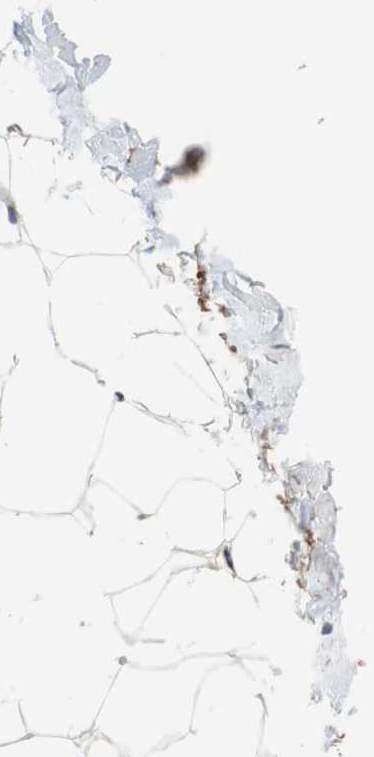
{"staining": {"intensity": "moderate", "quantity": "<25%", "location": "cytoplasmic/membranous"}, "tissue": "adipose tissue", "cell_type": "Adipocytes", "image_type": "normal", "snomed": [{"axis": "morphology", "description": "Normal tissue, NOS"}, {"axis": "topography", "description": "Breast"}, {"axis": "topography", "description": "Adipose tissue"}], "caption": "A histopathology image of human adipose tissue stained for a protein displays moderate cytoplasmic/membranous brown staining in adipocytes. (DAB = brown stain, brightfield microscopy at high magnification).", "gene": "CD55", "patient": {"sex": "female", "age": 25}}